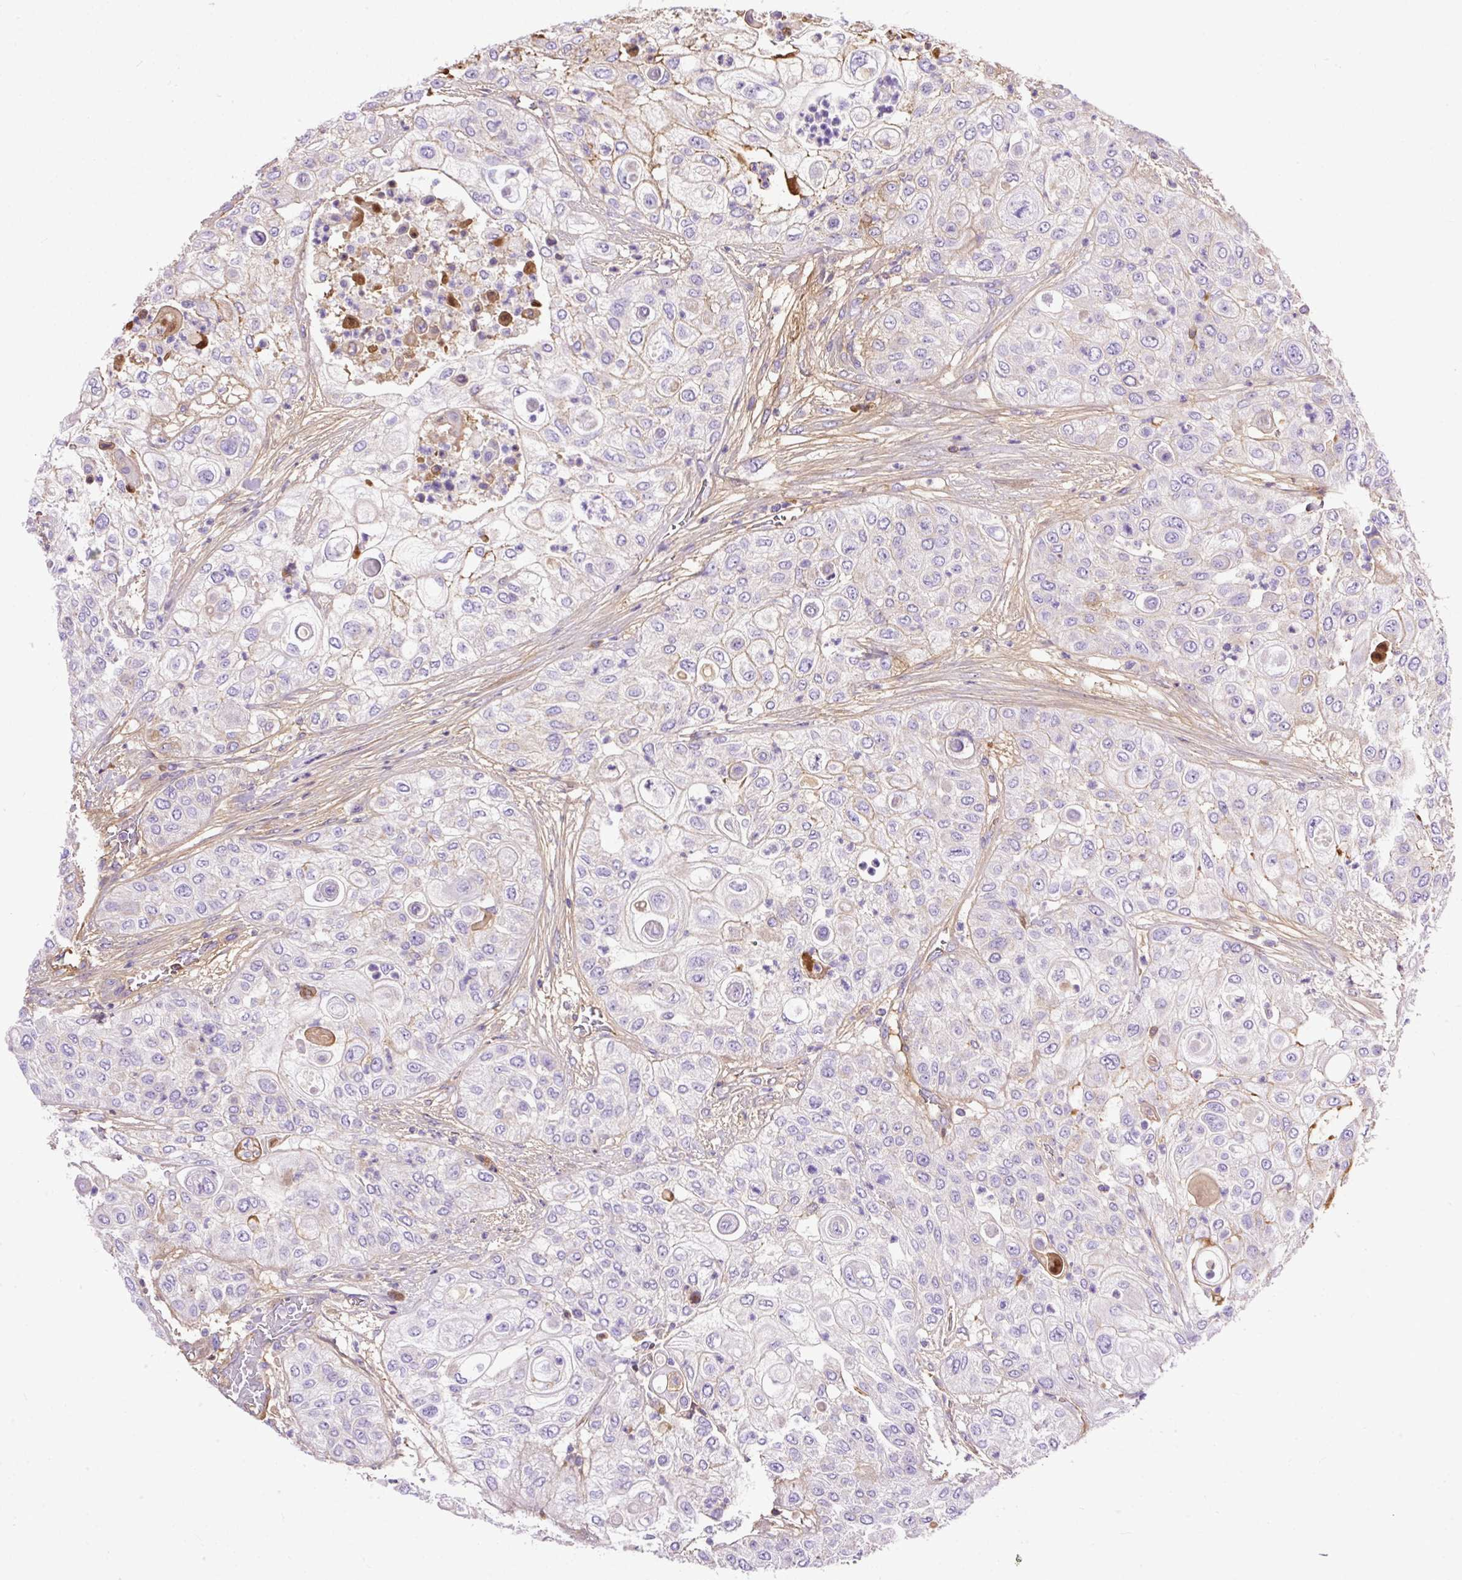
{"staining": {"intensity": "negative", "quantity": "none", "location": "none"}, "tissue": "urothelial cancer", "cell_type": "Tumor cells", "image_type": "cancer", "snomed": [{"axis": "morphology", "description": "Urothelial carcinoma, High grade"}, {"axis": "topography", "description": "Urinary bladder"}], "caption": "High power microscopy micrograph of an IHC micrograph of urothelial carcinoma (high-grade), revealing no significant positivity in tumor cells.", "gene": "CLEC3B", "patient": {"sex": "female", "age": 79}}